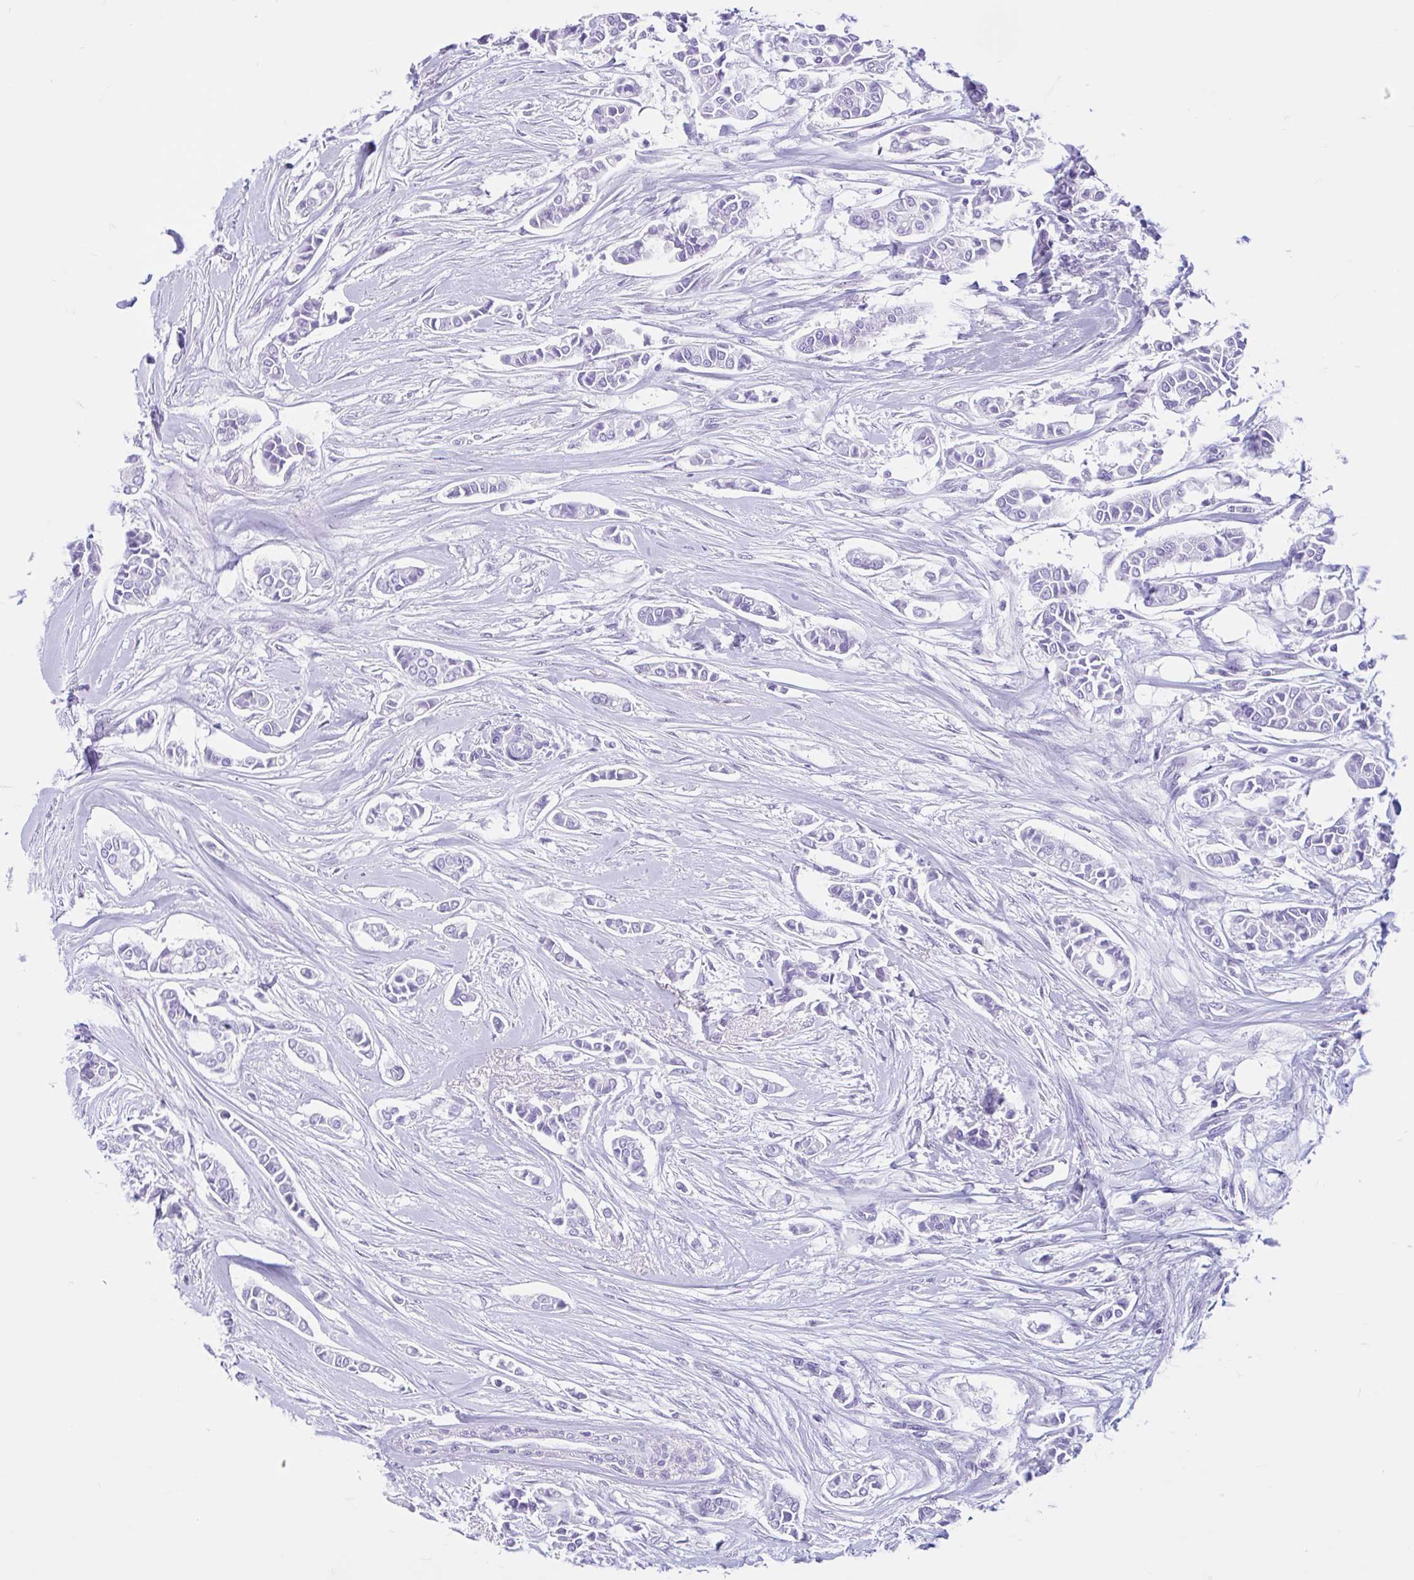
{"staining": {"intensity": "negative", "quantity": "none", "location": "none"}, "tissue": "breast cancer", "cell_type": "Tumor cells", "image_type": "cancer", "snomed": [{"axis": "morphology", "description": "Duct carcinoma"}, {"axis": "topography", "description": "Breast"}], "caption": "Tumor cells show no significant positivity in invasive ductal carcinoma (breast).", "gene": "ZNF319", "patient": {"sex": "female", "age": 84}}